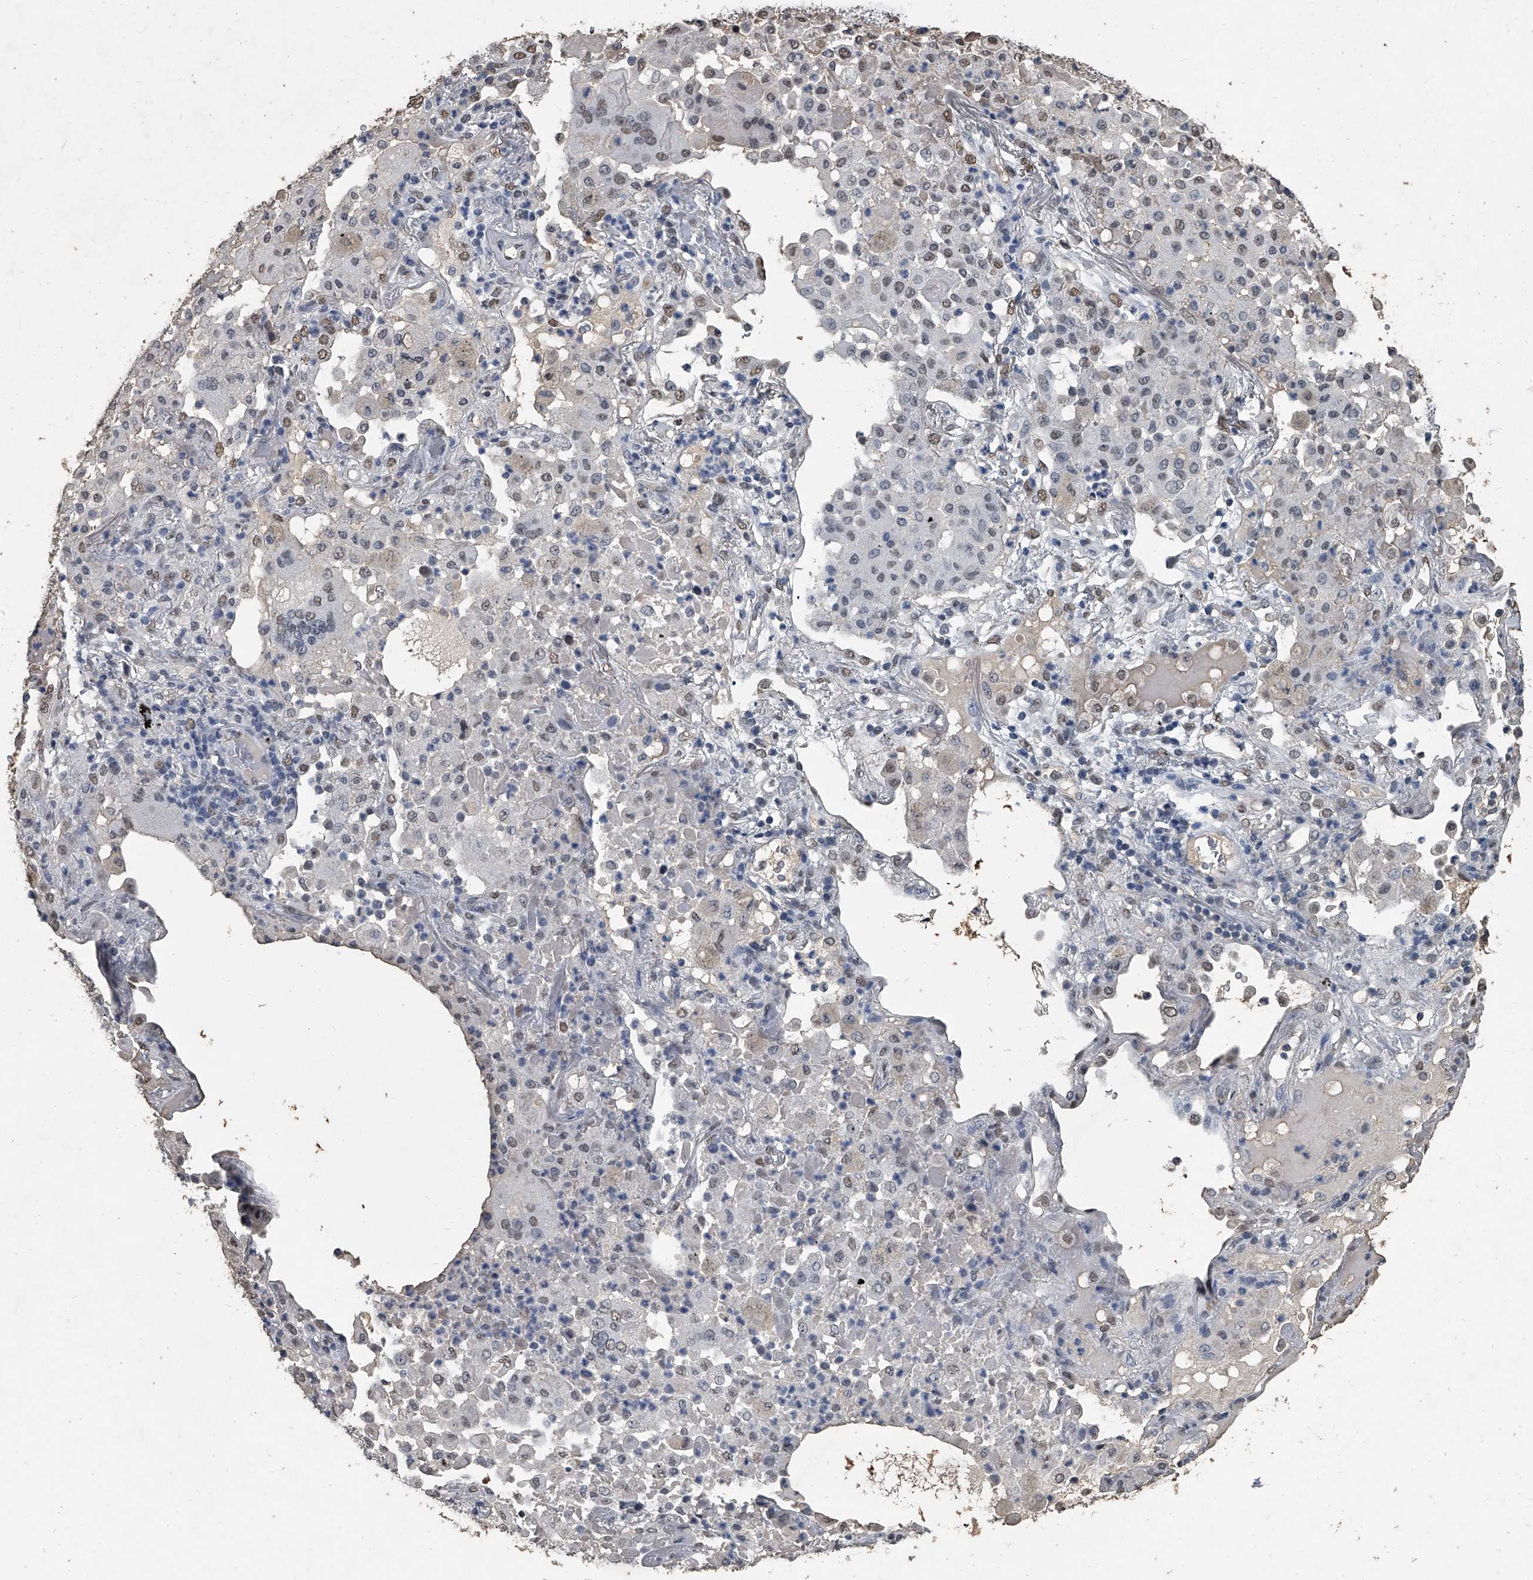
{"staining": {"intensity": "moderate", "quantity": "<25%", "location": "nuclear"}, "tissue": "lung cancer", "cell_type": "Tumor cells", "image_type": "cancer", "snomed": [{"axis": "morphology", "description": "Squamous cell carcinoma, NOS"}, {"axis": "topography", "description": "Lung"}], "caption": "A histopathology image showing moderate nuclear expression in about <25% of tumor cells in lung squamous cell carcinoma, as visualized by brown immunohistochemical staining.", "gene": "MATR3", "patient": {"sex": "male", "age": 57}}